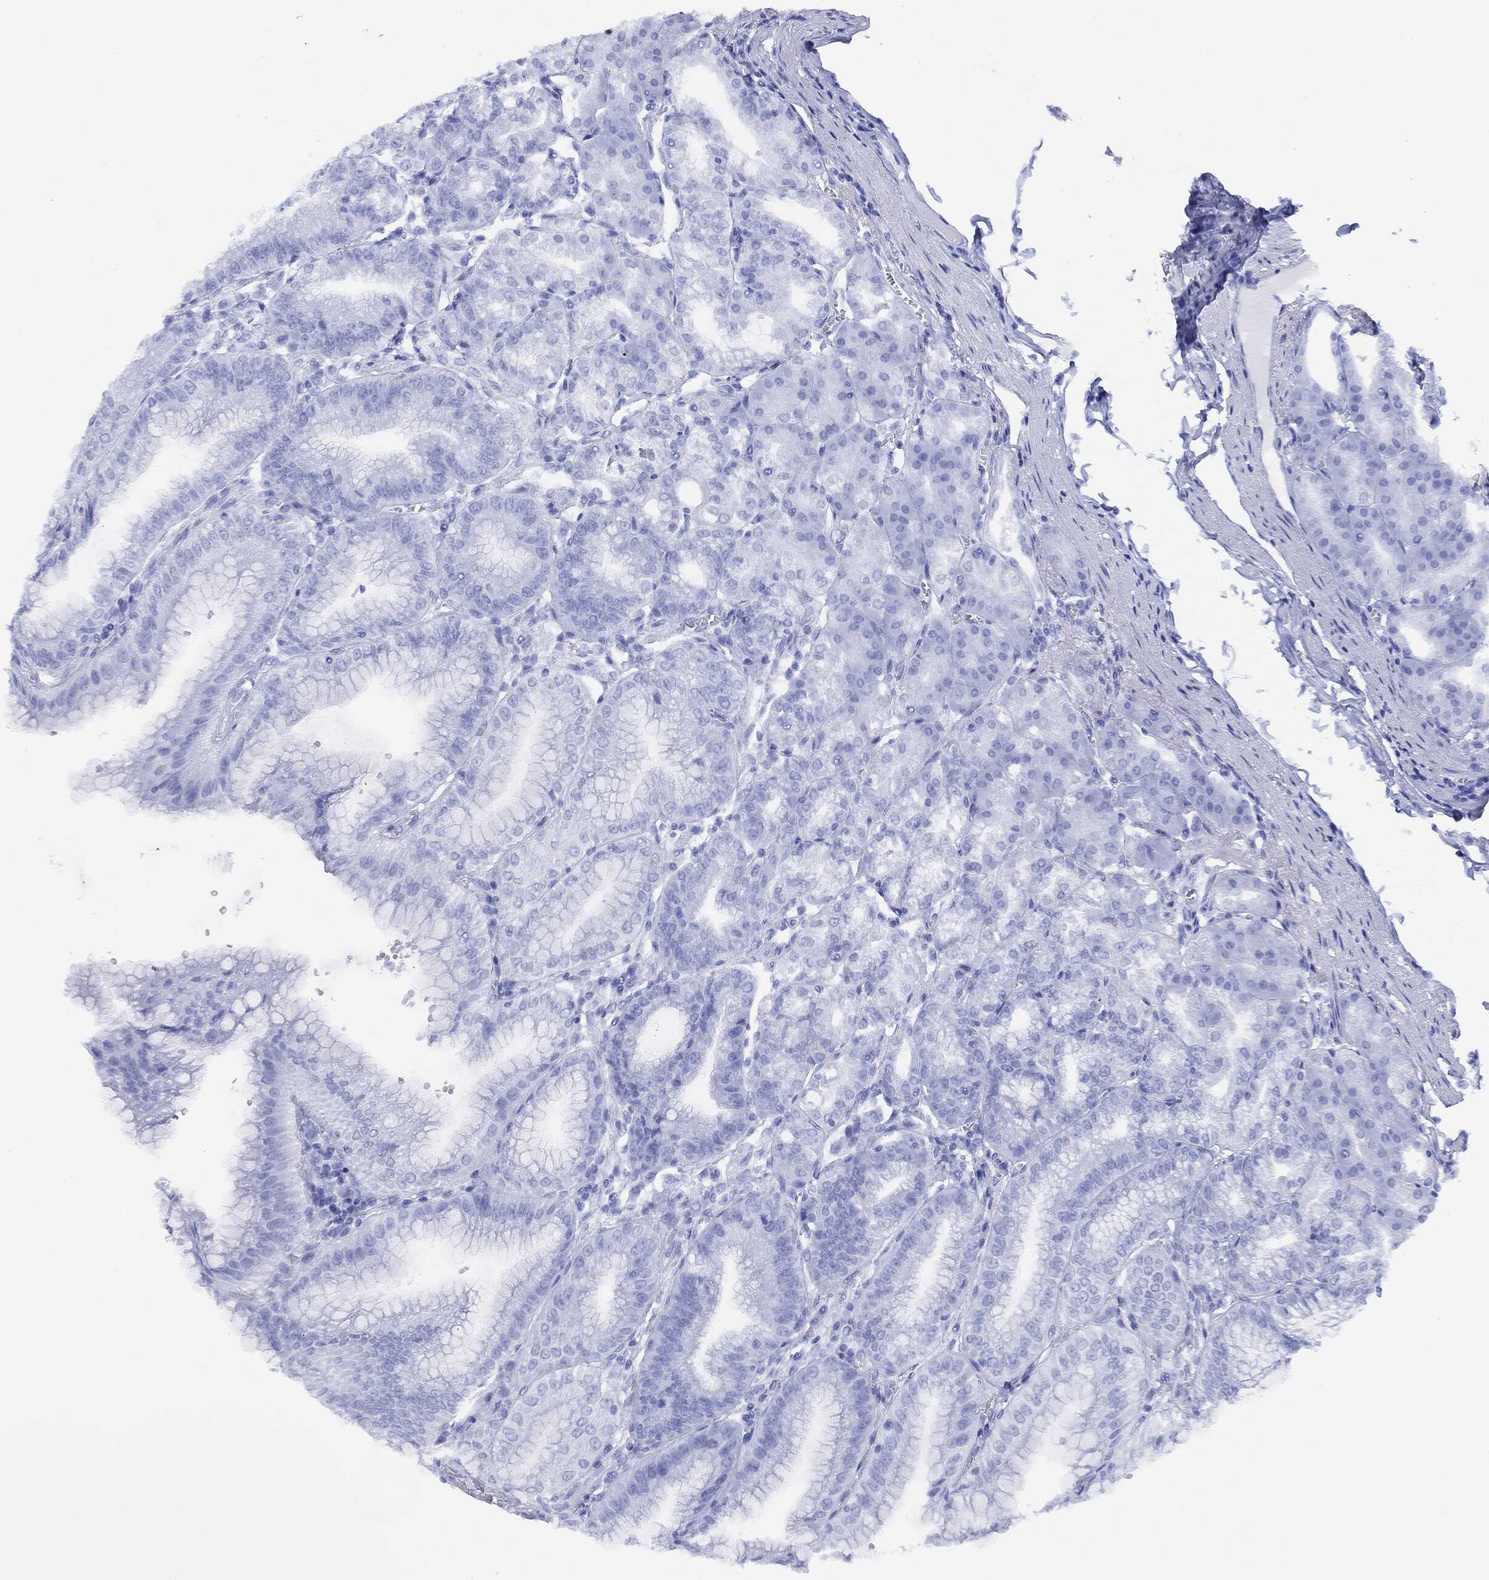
{"staining": {"intensity": "negative", "quantity": "none", "location": "none"}, "tissue": "stomach", "cell_type": "Glandular cells", "image_type": "normal", "snomed": [{"axis": "morphology", "description": "Normal tissue, NOS"}, {"axis": "topography", "description": "Stomach"}], "caption": "Immunohistochemistry of normal human stomach reveals no staining in glandular cells. (DAB (3,3'-diaminobenzidine) immunohistochemistry visualized using brightfield microscopy, high magnification).", "gene": "CGB1", "patient": {"sex": "male", "age": 71}}